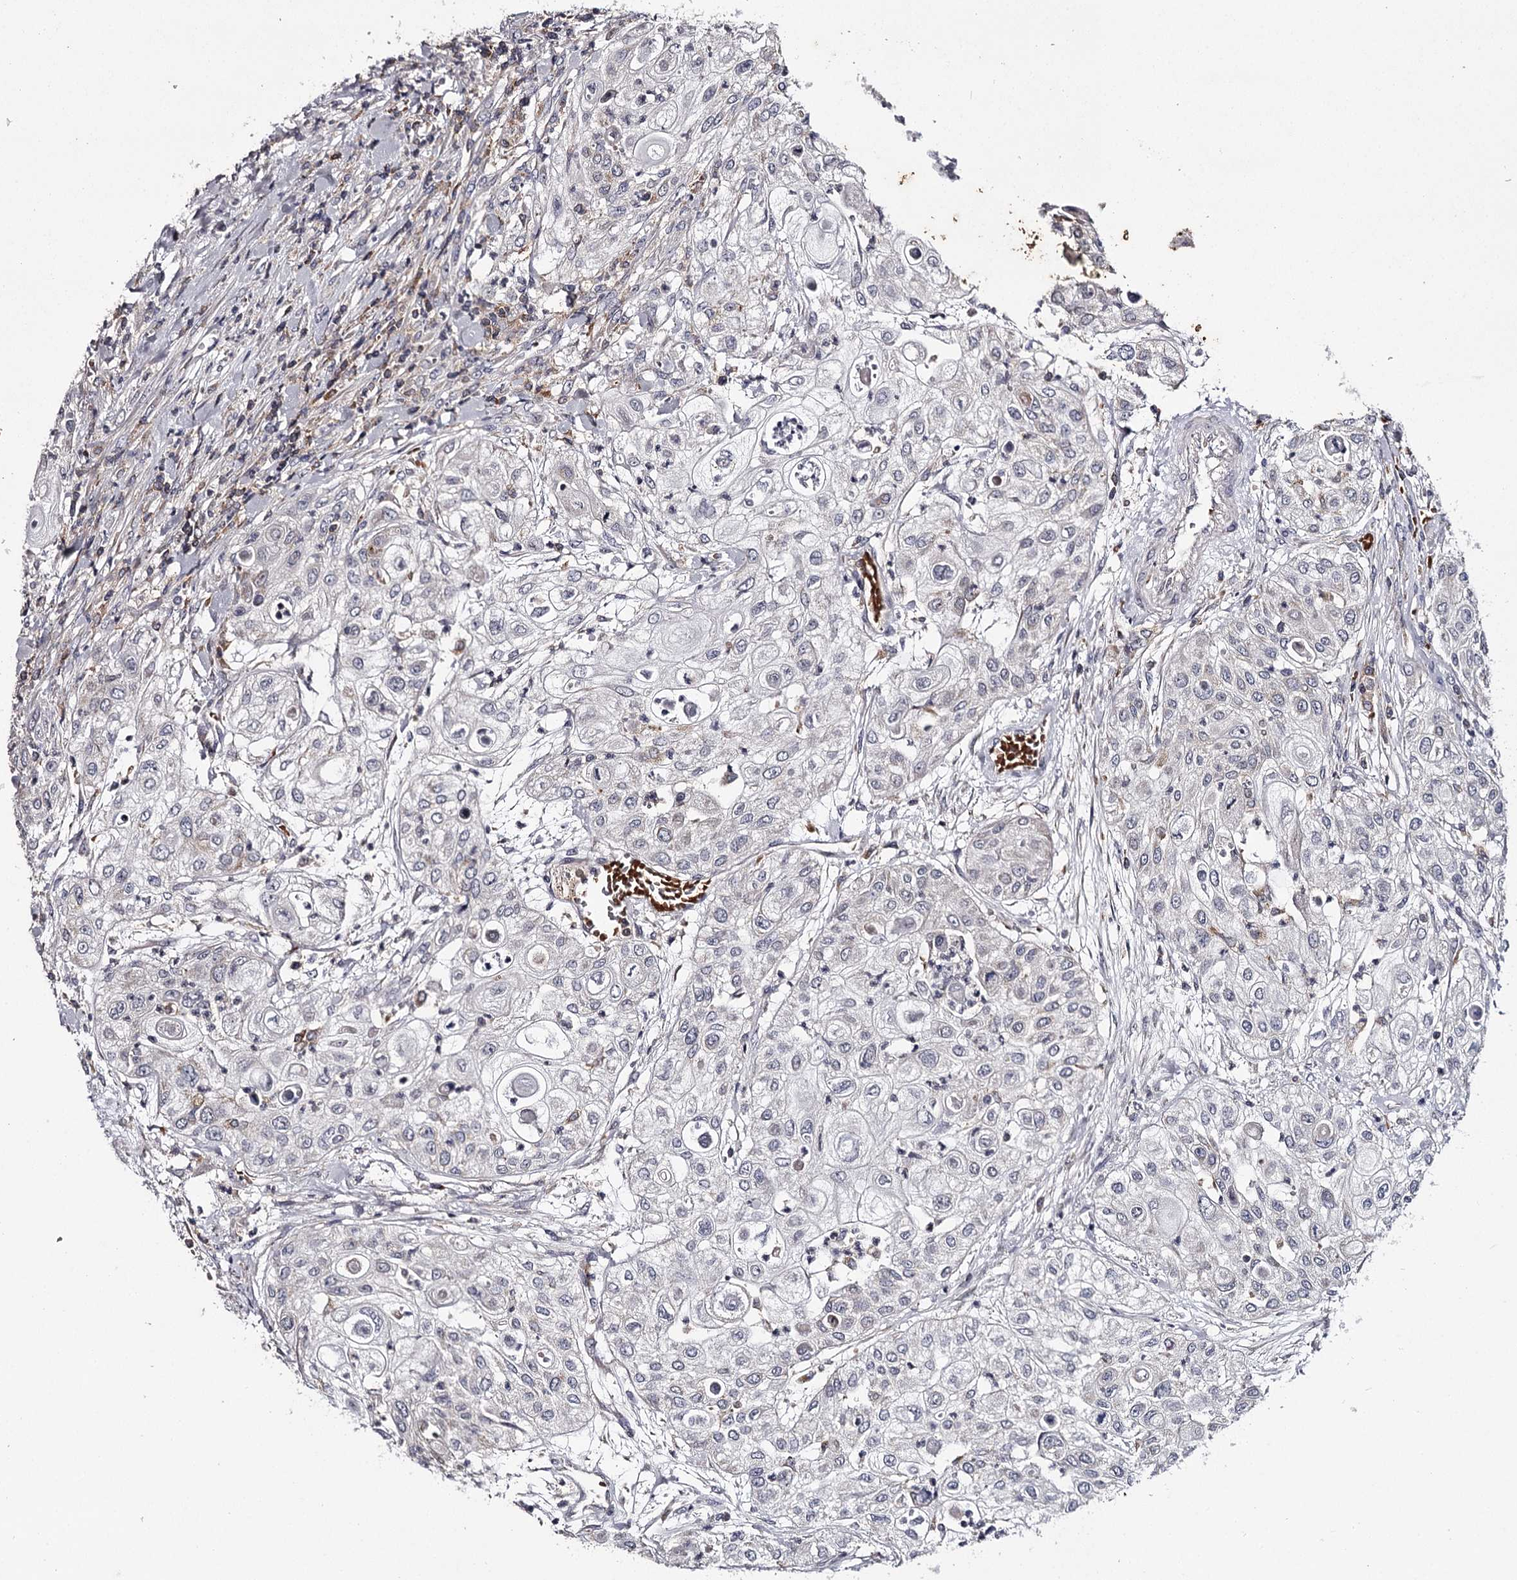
{"staining": {"intensity": "negative", "quantity": "none", "location": "none"}, "tissue": "urothelial cancer", "cell_type": "Tumor cells", "image_type": "cancer", "snomed": [{"axis": "morphology", "description": "Urothelial carcinoma, High grade"}, {"axis": "topography", "description": "Urinary bladder"}], "caption": "Urothelial cancer was stained to show a protein in brown. There is no significant positivity in tumor cells.", "gene": "RASSF6", "patient": {"sex": "female", "age": 79}}